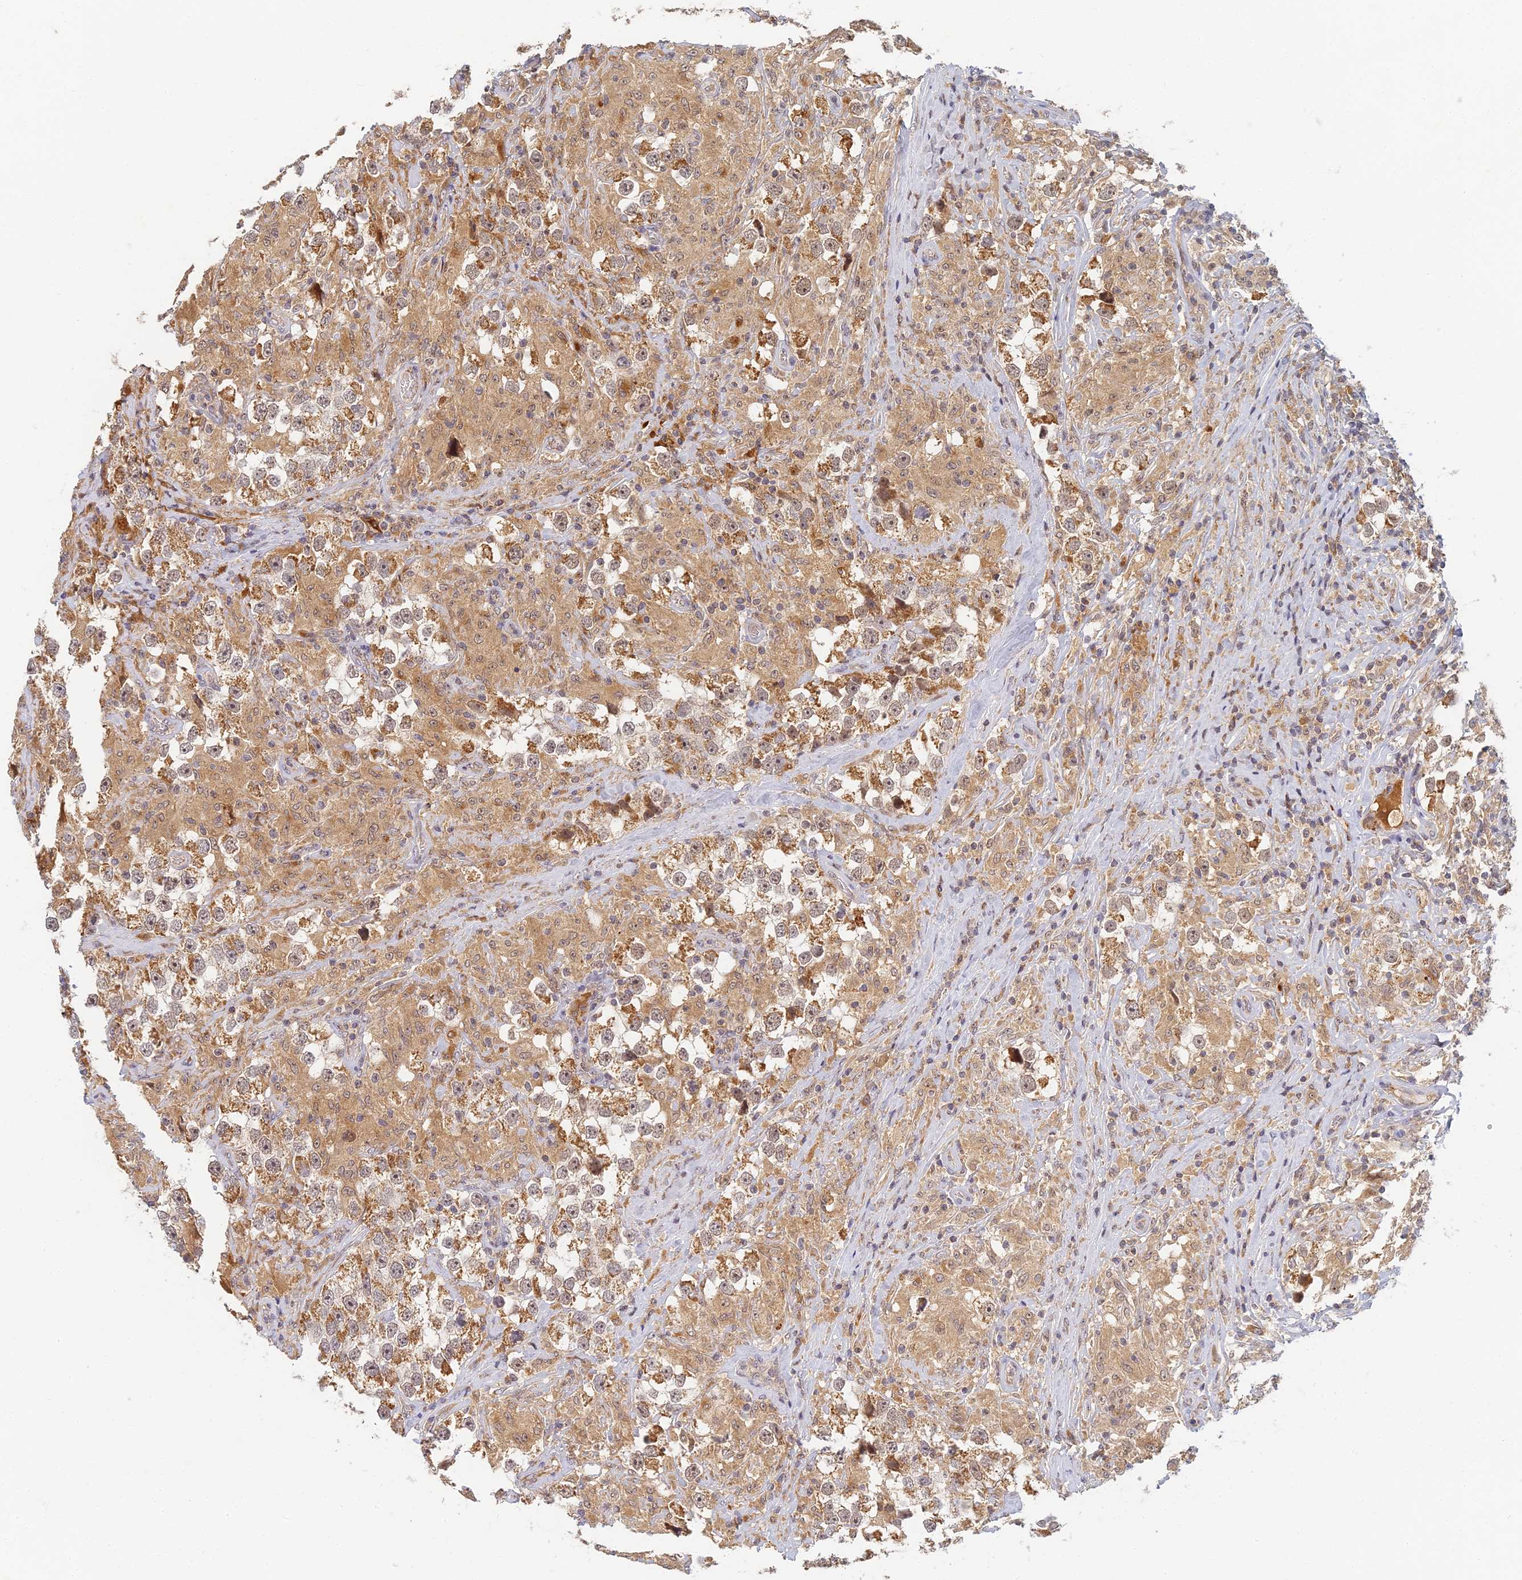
{"staining": {"intensity": "moderate", "quantity": ">75%", "location": "cytoplasmic/membranous"}, "tissue": "testis cancer", "cell_type": "Tumor cells", "image_type": "cancer", "snomed": [{"axis": "morphology", "description": "Seminoma, NOS"}, {"axis": "topography", "description": "Testis"}], "caption": "Testis seminoma tissue exhibits moderate cytoplasmic/membranous expression in approximately >75% of tumor cells", "gene": "RGL3", "patient": {"sex": "male", "age": 46}}